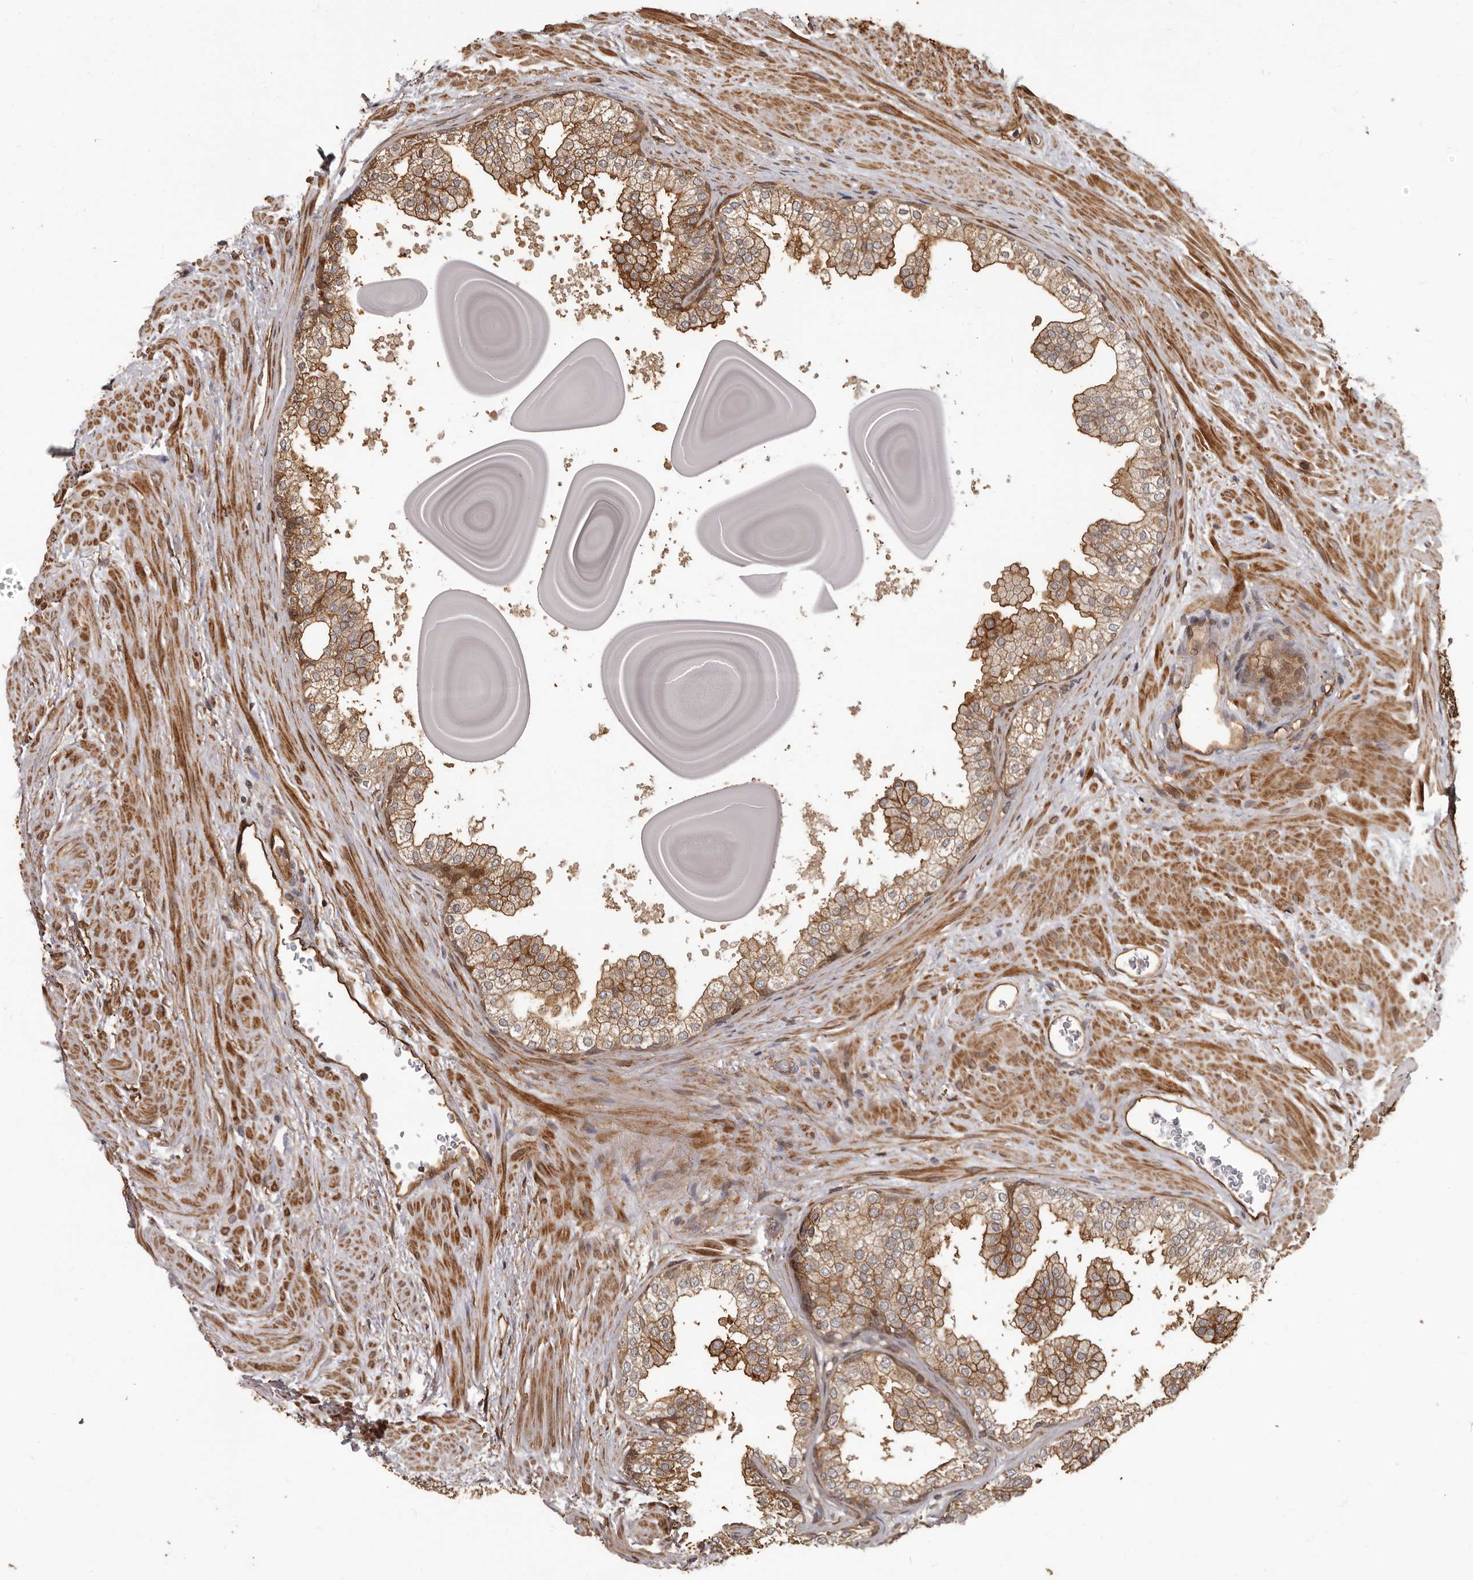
{"staining": {"intensity": "moderate", "quantity": ">75%", "location": "cytoplasmic/membranous"}, "tissue": "prostate", "cell_type": "Glandular cells", "image_type": "normal", "snomed": [{"axis": "morphology", "description": "Normal tissue, NOS"}, {"axis": "topography", "description": "Prostate"}], "caption": "Immunohistochemical staining of unremarkable prostate reveals moderate cytoplasmic/membranous protein expression in approximately >75% of glandular cells.", "gene": "SLITRK6", "patient": {"sex": "male", "age": 48}}